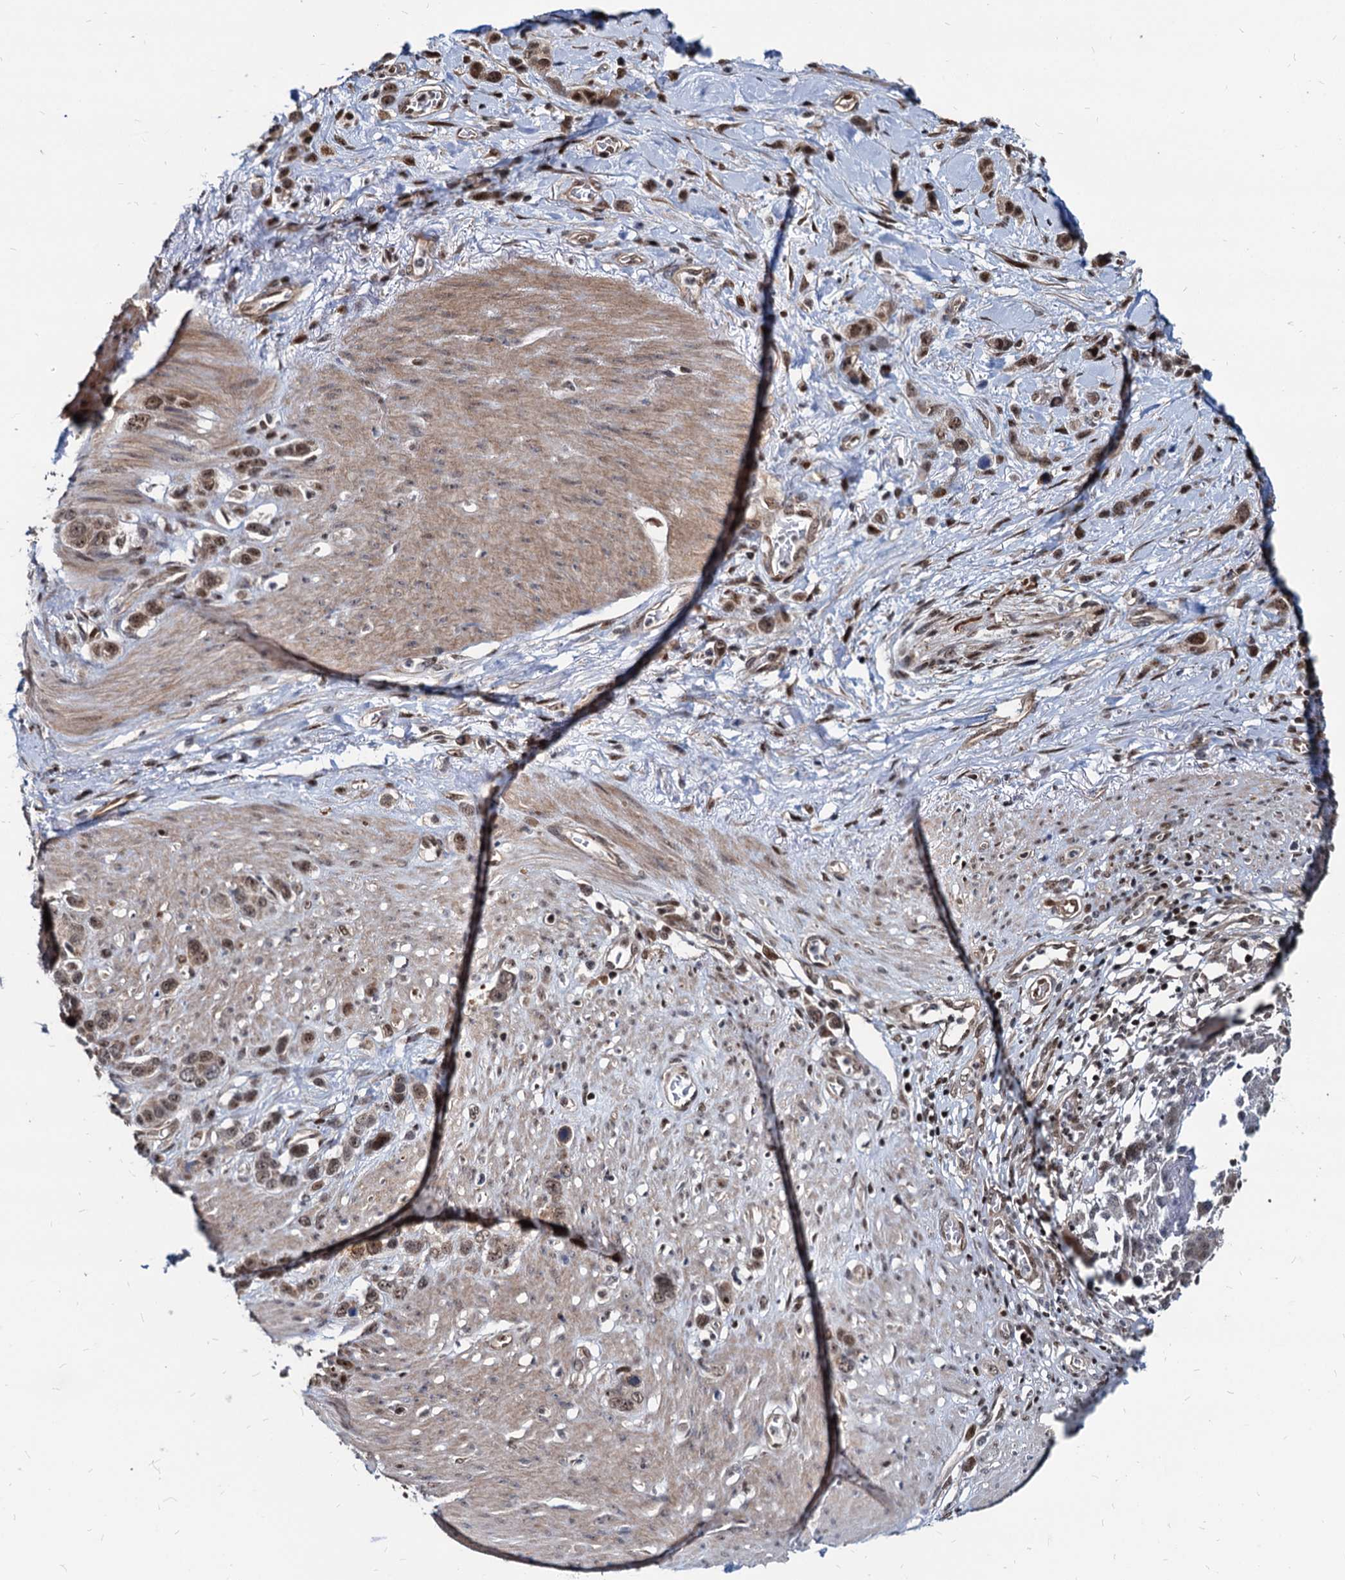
{"staining": {"intensity": "moderate", "quantity": ">75%", "location": "cytoplasmic/membranous,nuclear"}, "tissue": "stomach cancer", "cell_type": "Tumor cells", "image_type": "cancer", "snomed": [{"axis": "morphology", "description": "Adenocarcinoma, NOS"}, {"axis": "morphology", "description": "Adenocarcinoma, High grade"}, {"axis": "topography", "description": "Stomach, upper"}, {"axis": "topography", "description": "Stomach, lower"}], "caption": "Tumor cells exhibit medium levels of moderate cytoplasmic/membranous and nuclear staining in approximately >75% of cells in human stomach adenocarcinoma (high-grade).", "gene": "UBLCP1", "patient": {"sex": "female", "age": 65}}